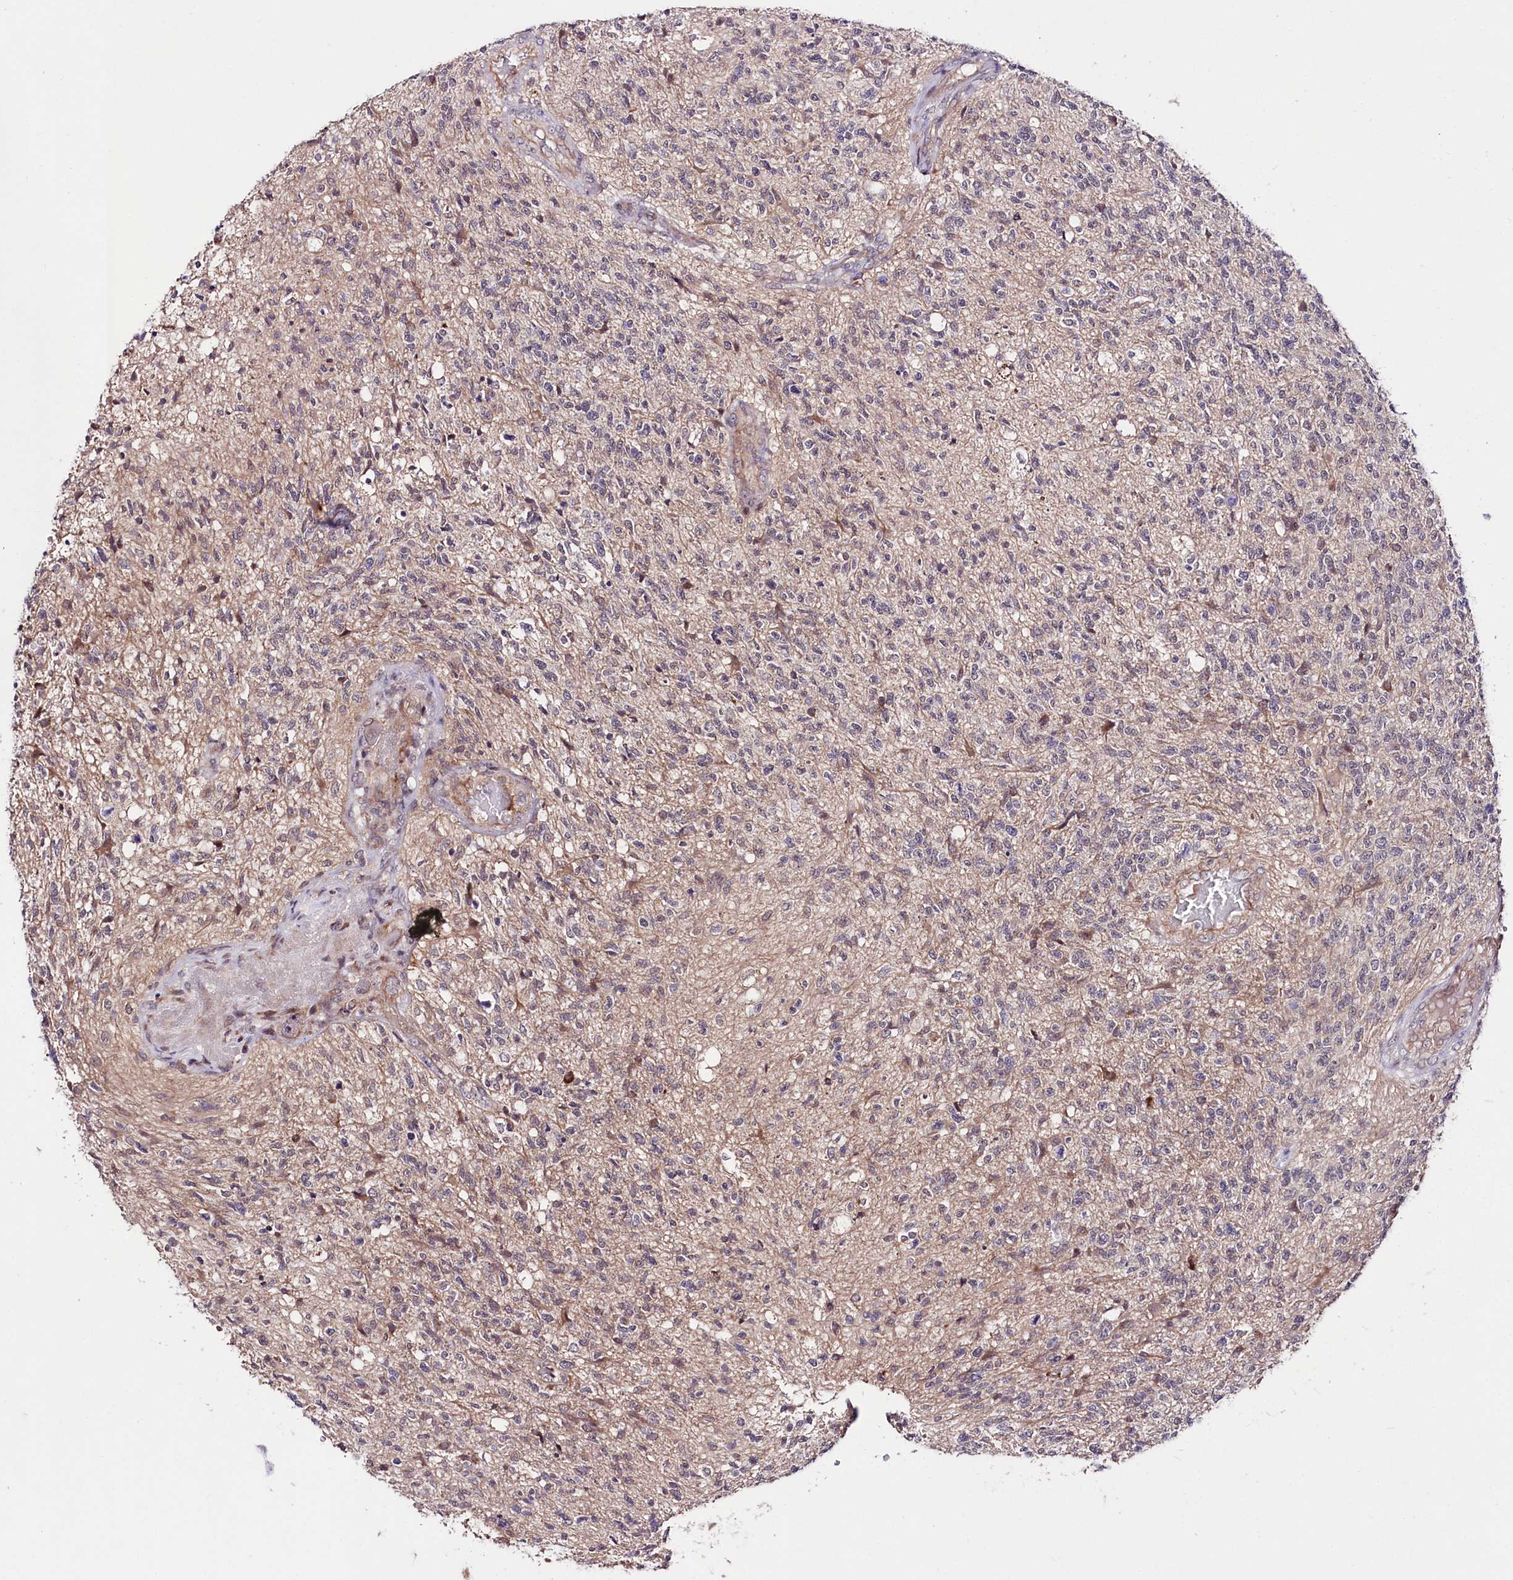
{"staining": {"intensity": "weak", "quantity": "<25%", "location": "cytoplasmic/membranous"}, "tissue": "glioma", "cell_type": "Tumor cells", "image_type": "cancer", "snomed": [{"axis": "morphology", "description": "Glioma, malignant, High grade"}, {"axis": "topography", "description": "Brain"}], "caption": "The image shows no staining of tumor cells in high-grade glioma (malignant). Nuclei are stained in blue.", "gene": "TAFAZZIN", "patient": {"sex": "male", "age": 56}}